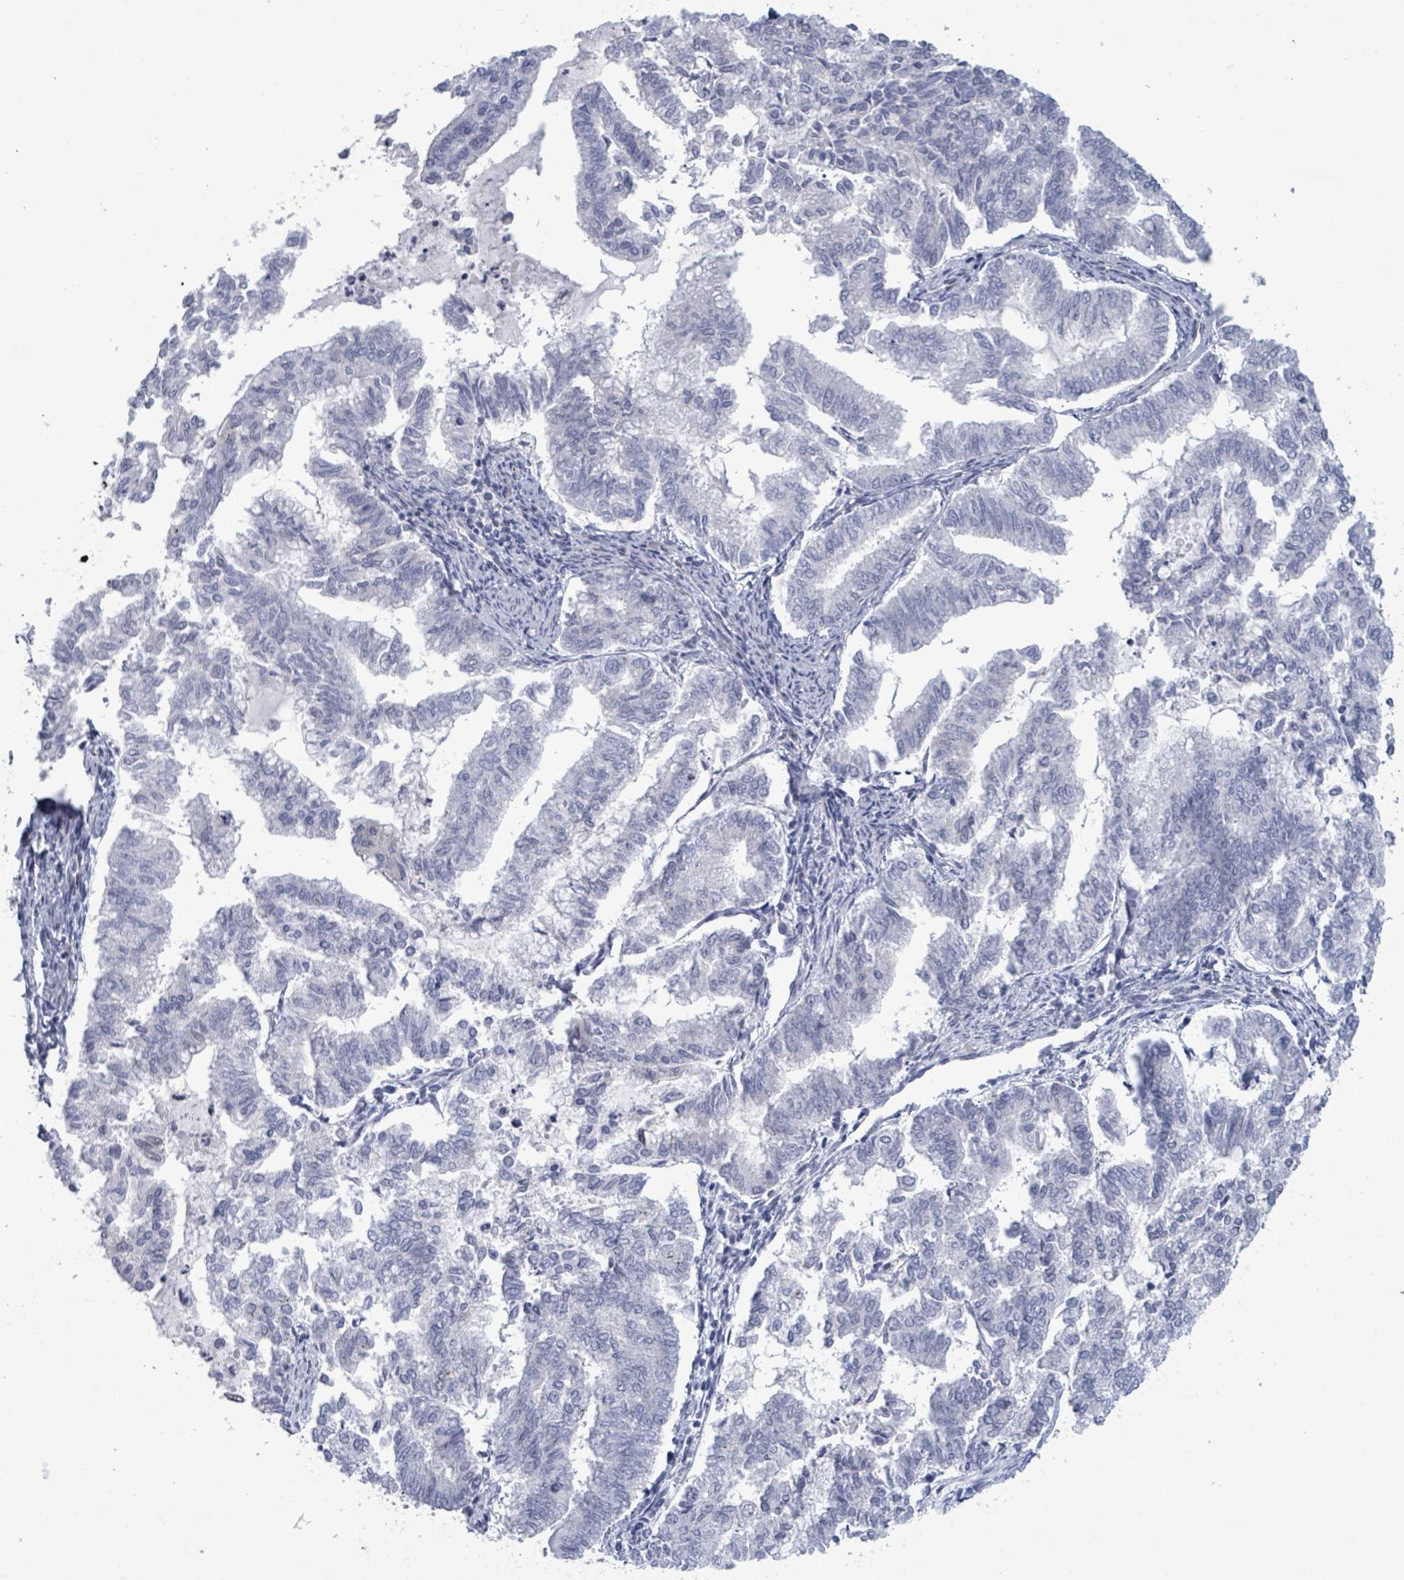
{"staining": {"intensity": "negative", "quantity": "none", "location": "none"}, "tissue": "endometrial cancer", "cell_type": "Tumor cells", "image_type": "cancer", "snomed": [{"axis": "morphology", "description": "Adenocarcinoma, NOS"}, {"axis": "topography", "description": "Endometrium"}], "caption": "This is a image of immunohistochemistry (IHC) staining of endometrial adenocarcinoma, which shows no expression in tumor cells. (Brightfield microscopy of DAB IHC at high magnification).", "gene": "TUSC1", "patient": {"sex": "female", "age": 79}}